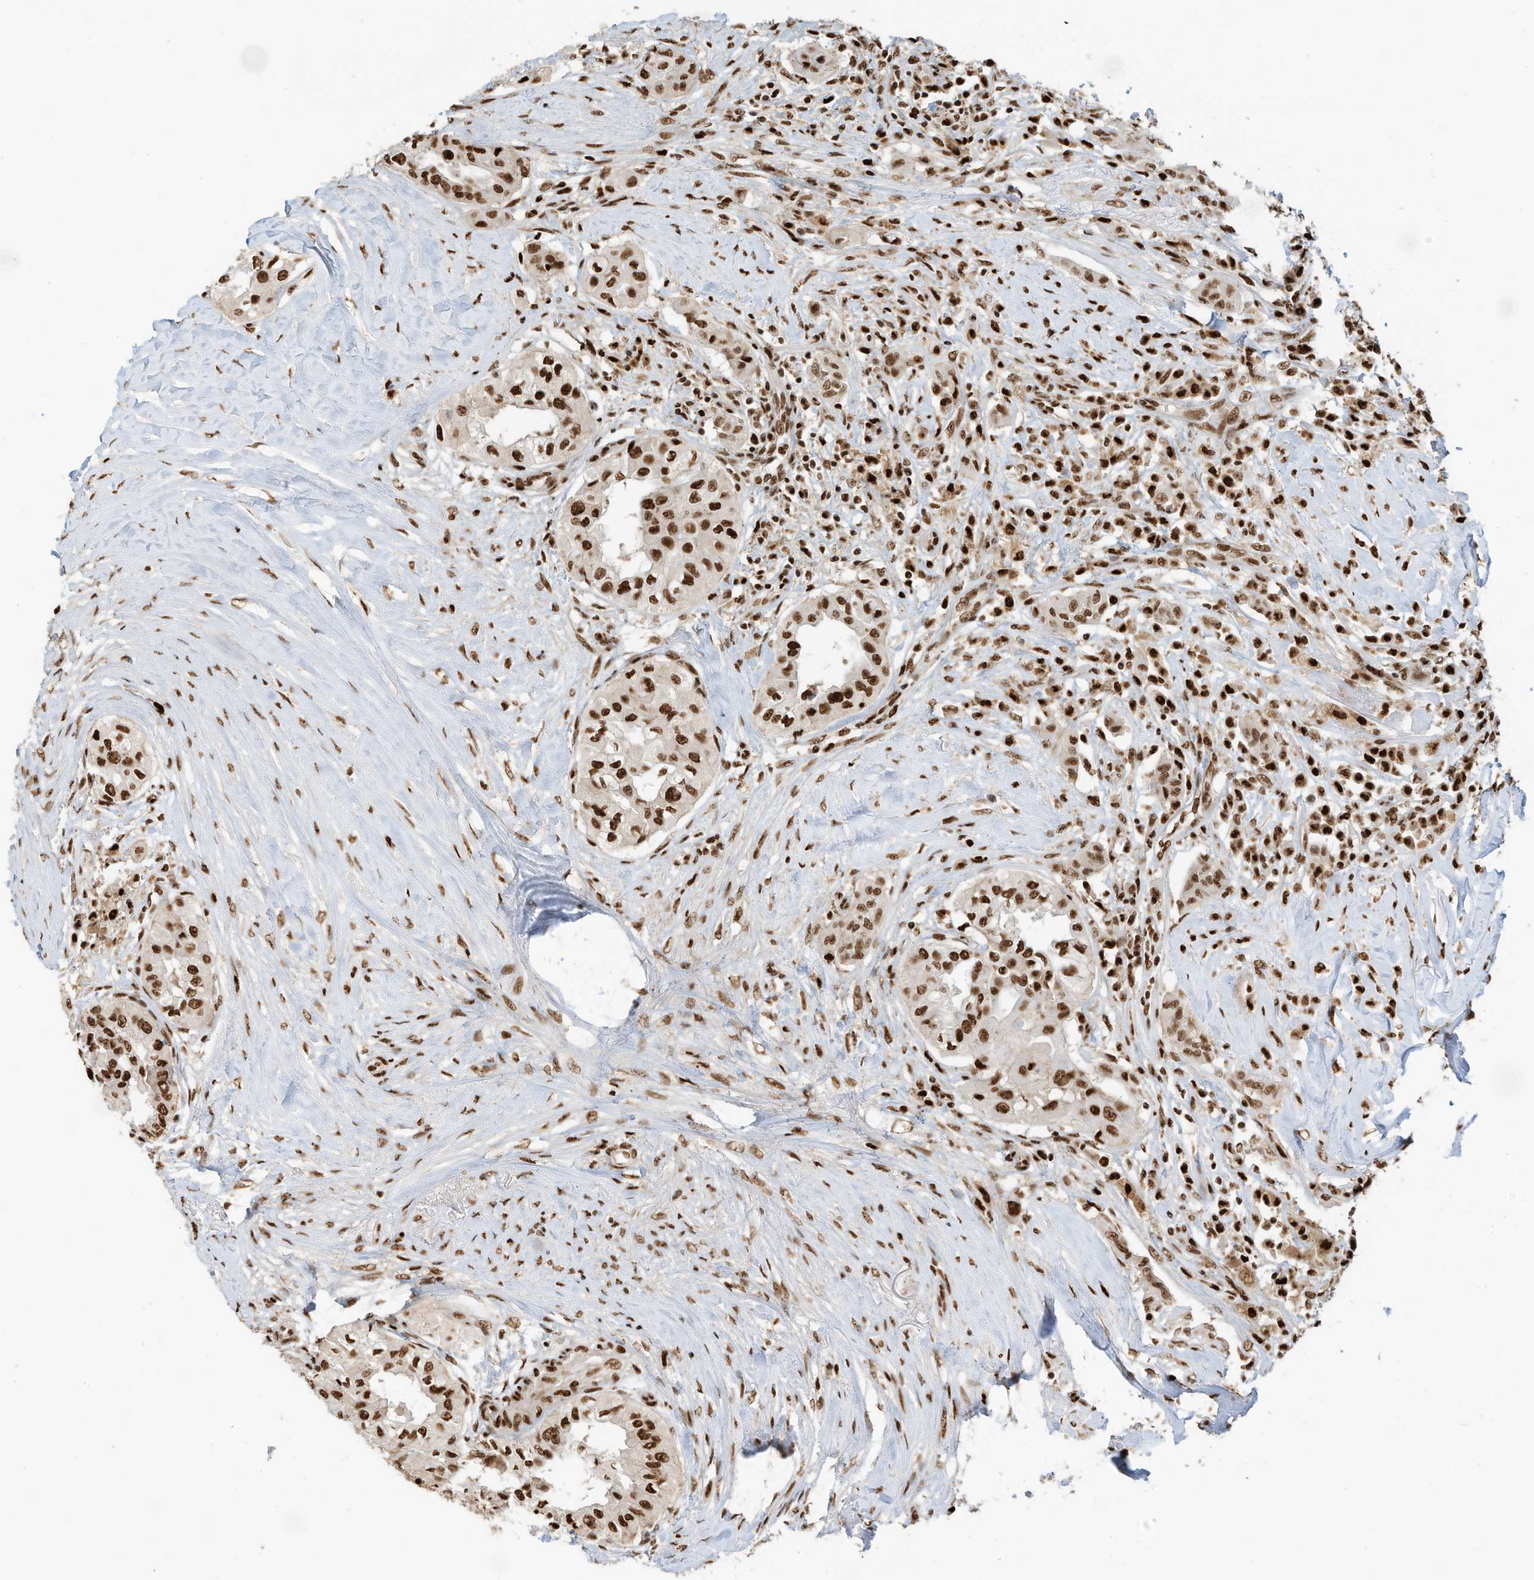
{"staining": {"intensity": "strong", "quantity": ">75%", "location": "nuclear"}, "tissue": "thyroid cancer", "cell_type": "Tumor cells", "image_type": "cancer", "snomed": [{"axis": "morphology", "description": "Papillary adenocarcinoma, NOS"}, {"axis": "topography", "description": "Thyroid gland"}], "caption": "A high amount of strong nuclear staining is appreciated in about >75% of tumor cells in thyroid cancer tissue. The protein of interest is stained brown, and the nuclei are stained in blue (DAB (3,3'-diaminobenzidine) IHC with brightfield microscopy, high magnification).", "gene": "SAMD15", "patient": {"sex": "female", "age": 59}}